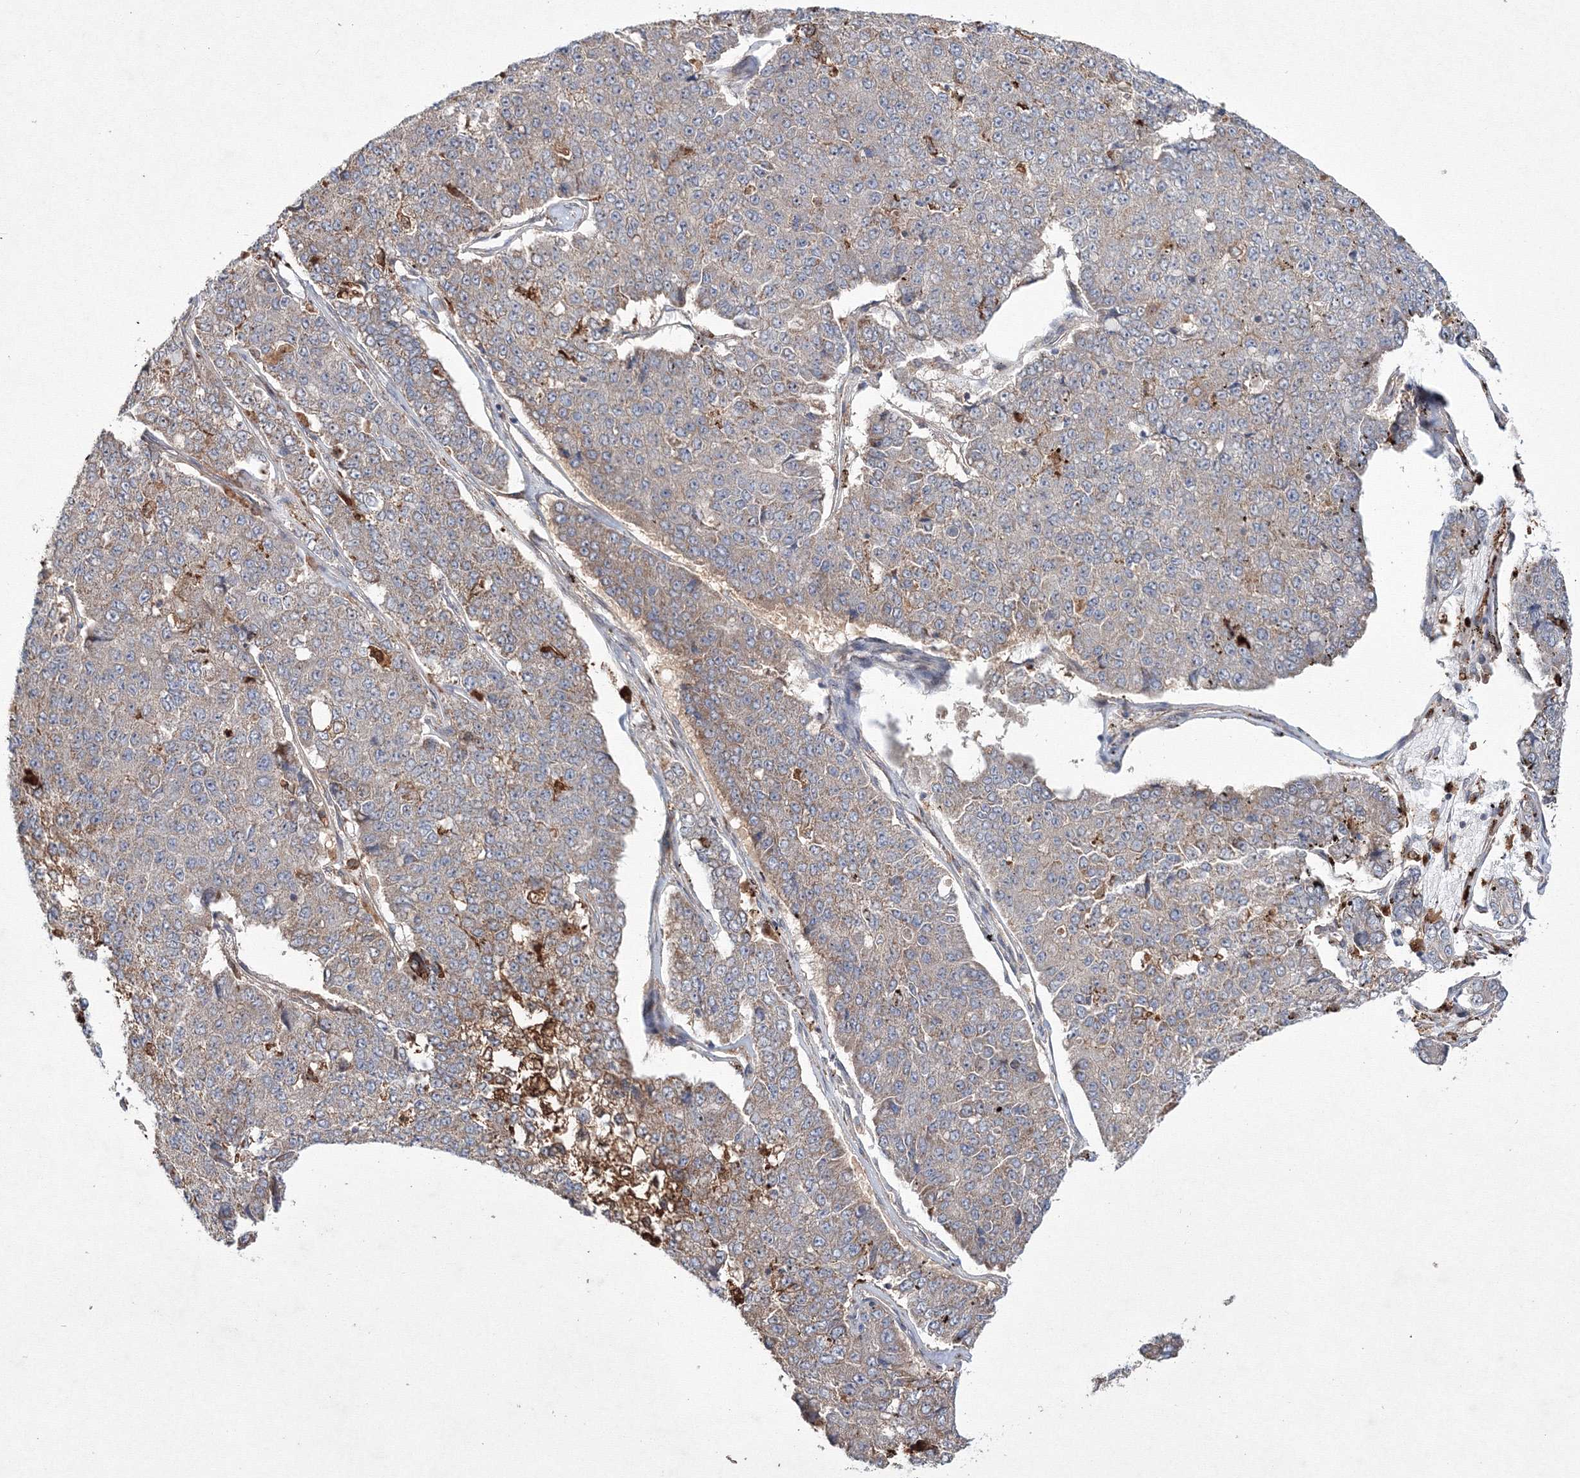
{"staining": {"intensity": "negative", "quantity": "none", "location": "none"}, "tissue": "pancreatic cancer", "cell_type": "Tumor cells", "image_type": "cancer", "snomed": [{"axis": "morphology", "description": "Adenocarcinoma, NOS"}, {"axis": "topography", "description": "Pancreas"}], "caption": "The histopathology image exhibits no staining of tumor cells in pancreatic adenocarcinoma. The staining was performed using DAB (3,3'-diaminobenzidine) to visualize the protein expression in brown, while the nuclei were stained in blue with hematoxylin (Magnification: 20x).", "gene": "RANBP3L", "patient": {"sex": "male", "age": 50}}